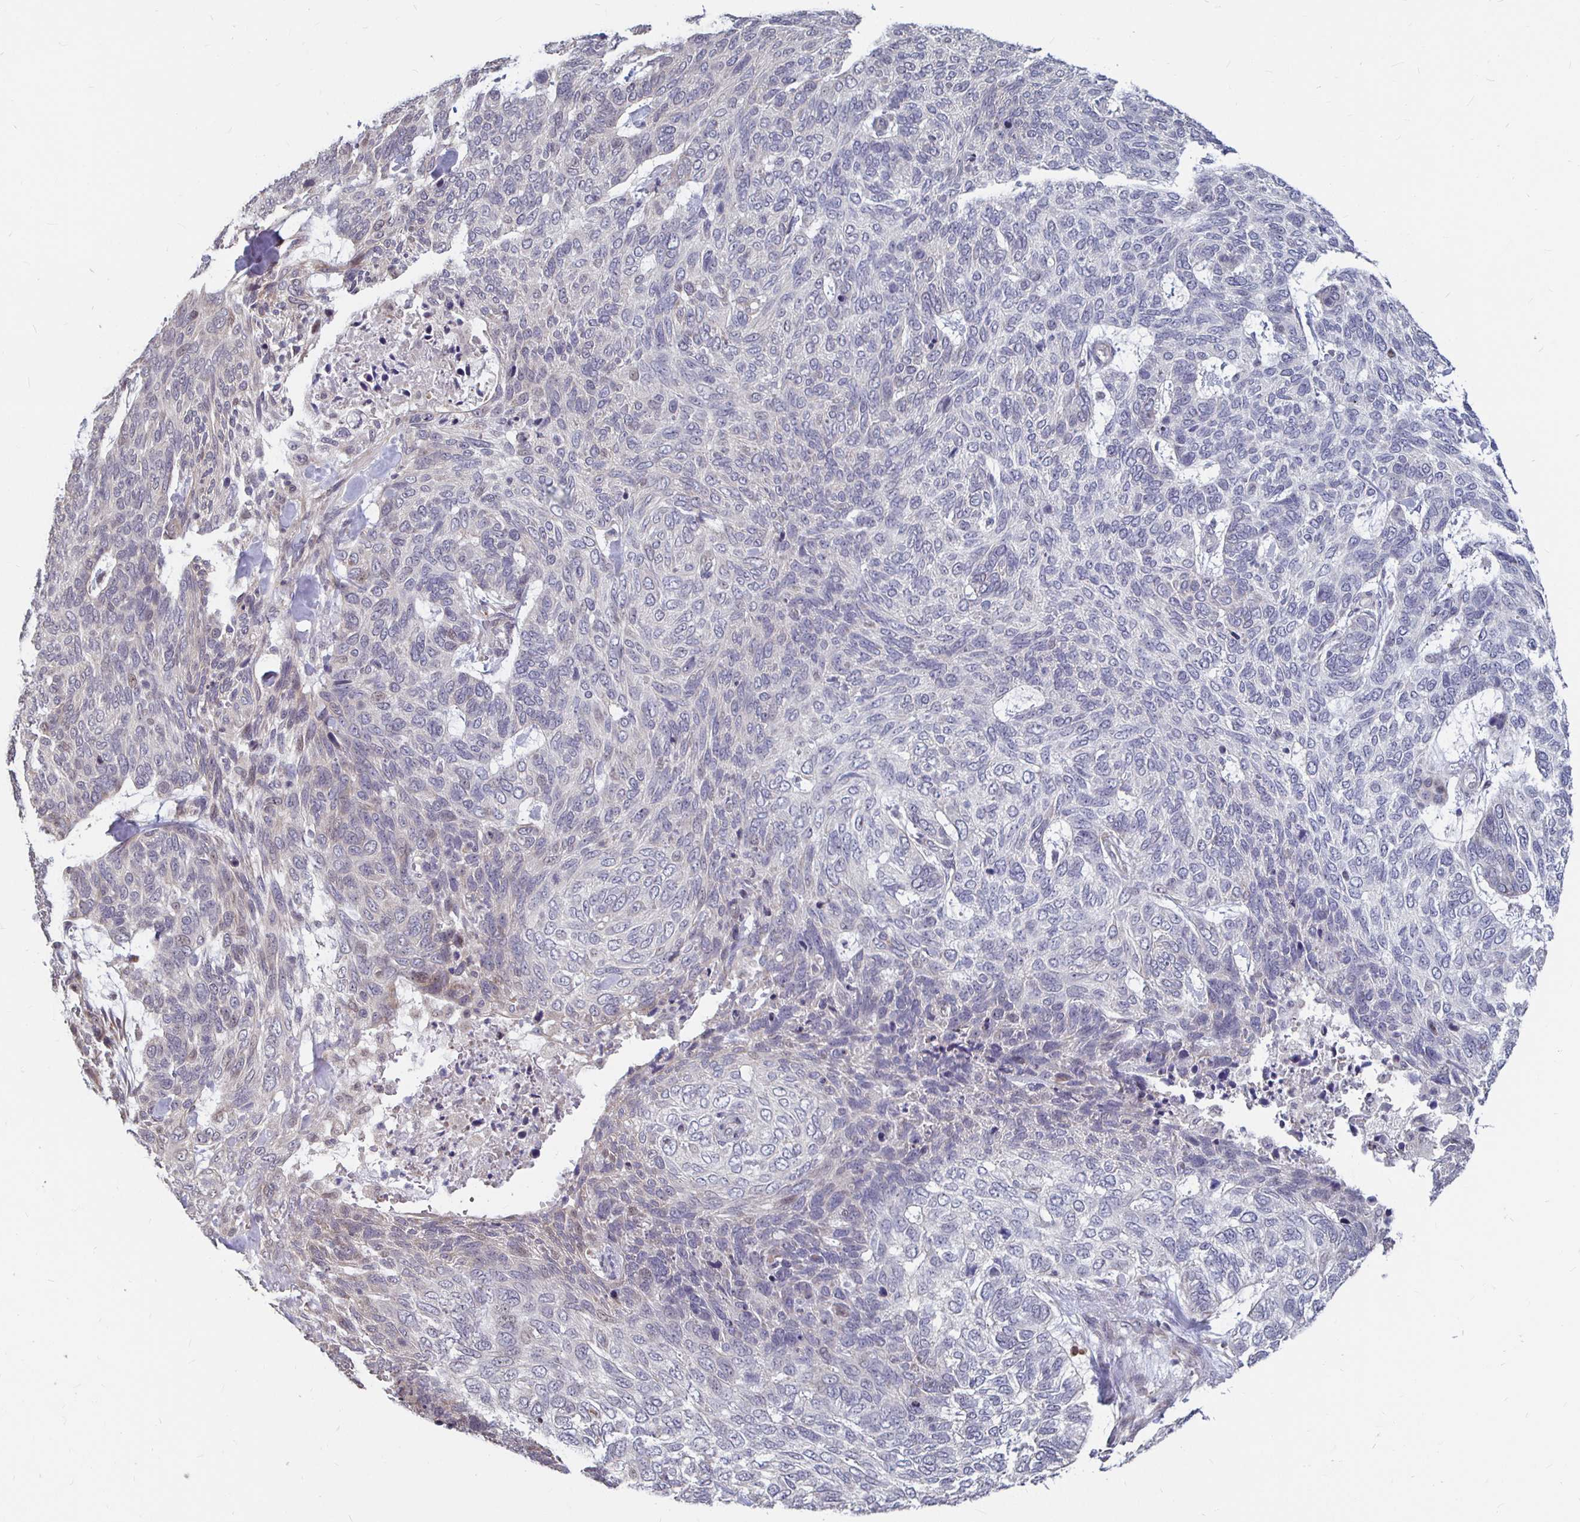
{"staining": {"intensity": "negative", "quantity": "none", "location": "none"}, "tissue": "skin cancer", "cell_type": "Tumor cells", "image_type": "cancer", "snomed": [{"axis": "morphology", "description": "Basal cell carcinoma"}, {"axis": "topography", "description": "Skin"}], "caption": "Skin cancer (basal cell carcinoma) was stained to show a protein in brown. There is no significant positivity in tumor cells.", "gene": "CAPN11", "patient": {"sex": "female", "age": 65}}